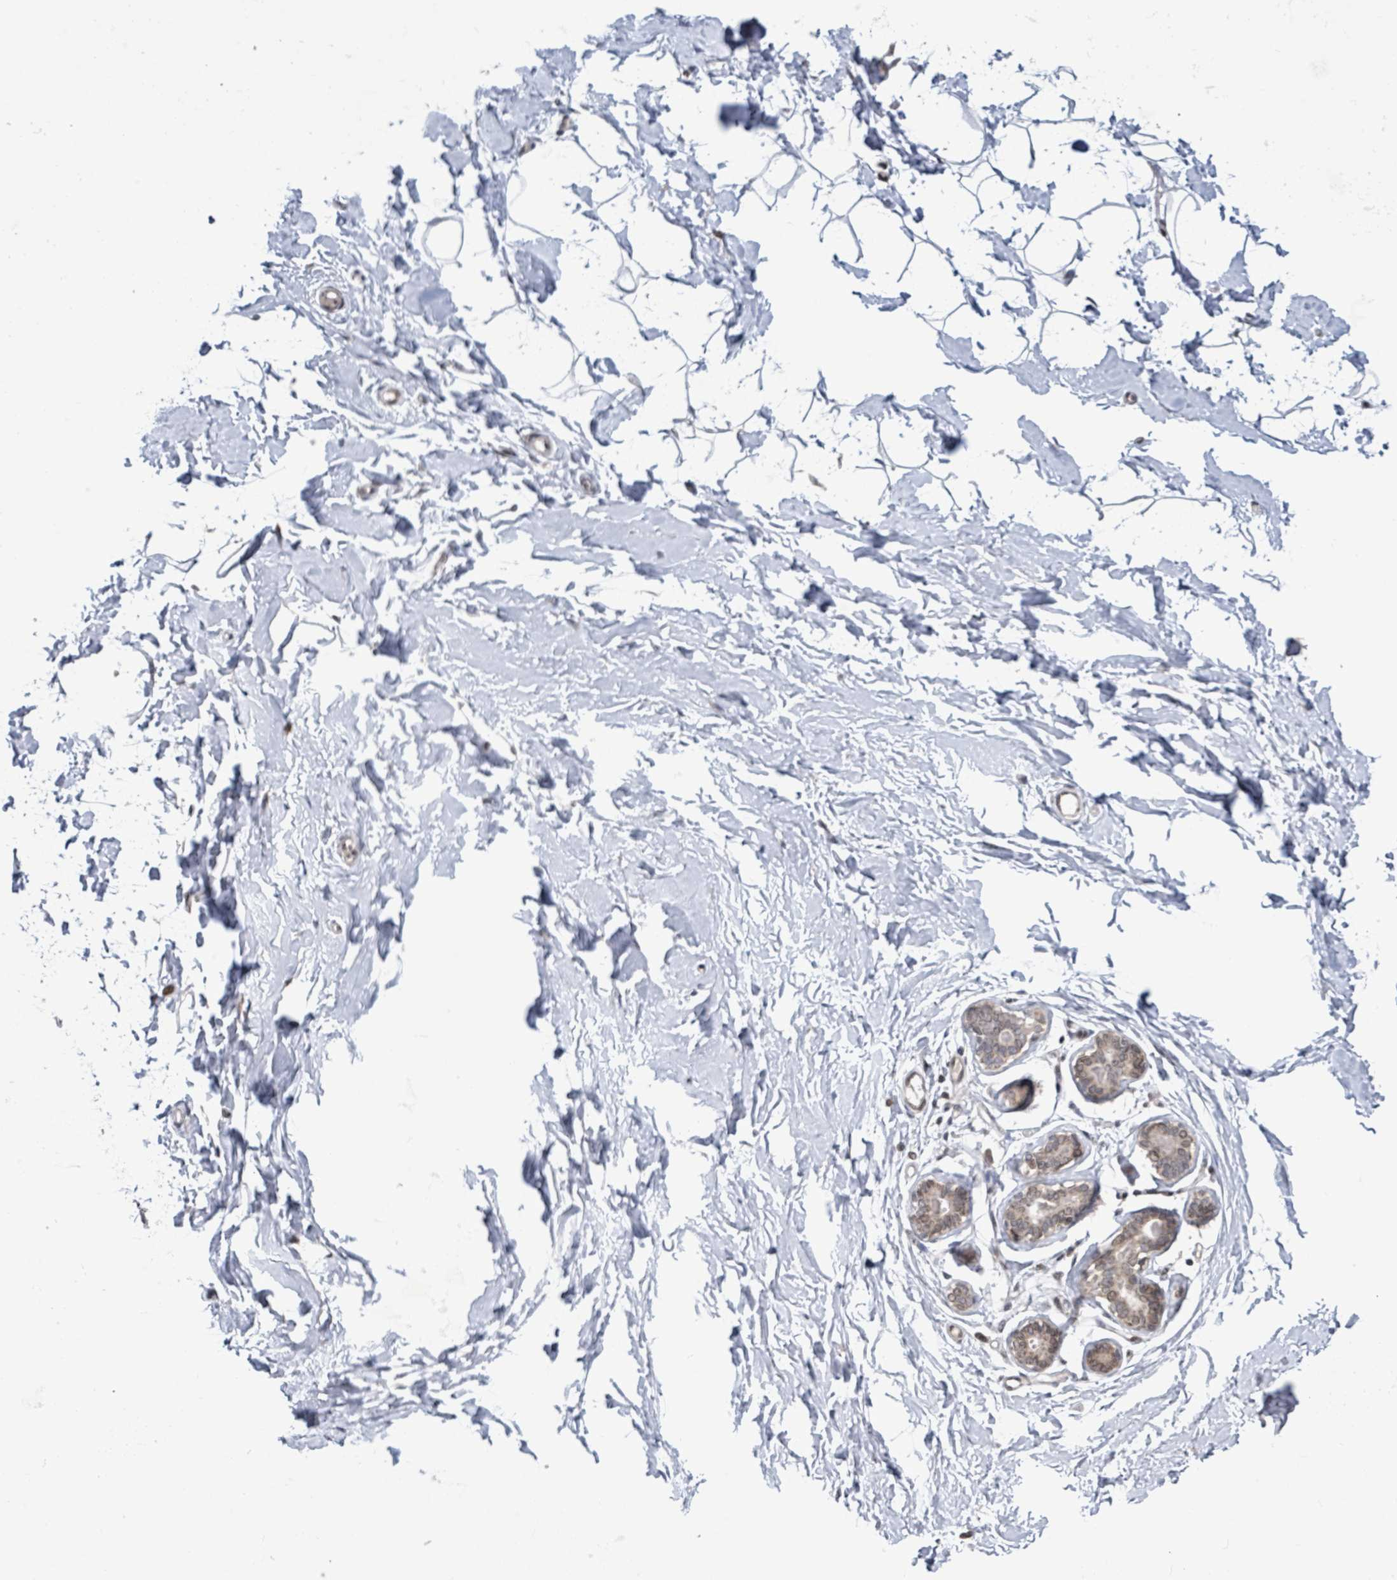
{"staining": {"intensity": "negative", "quantity": "none", "location": "none"}, "tissue": "breast", "cell_type": "Adipocytes", "image_type": "normal", "snomed": [{"axis": "morphology", "description": "Normal tissue, NOS"}, {"axis": "topography", "description": "Breast"}], "caption": "IHC image of benign breast stained for a protein (brown), which exhibits no positivity in adipocytes. Nuclei are stained in blue.", "gene": "SBF2", "patient": {"sex": "female", "age": 23}}